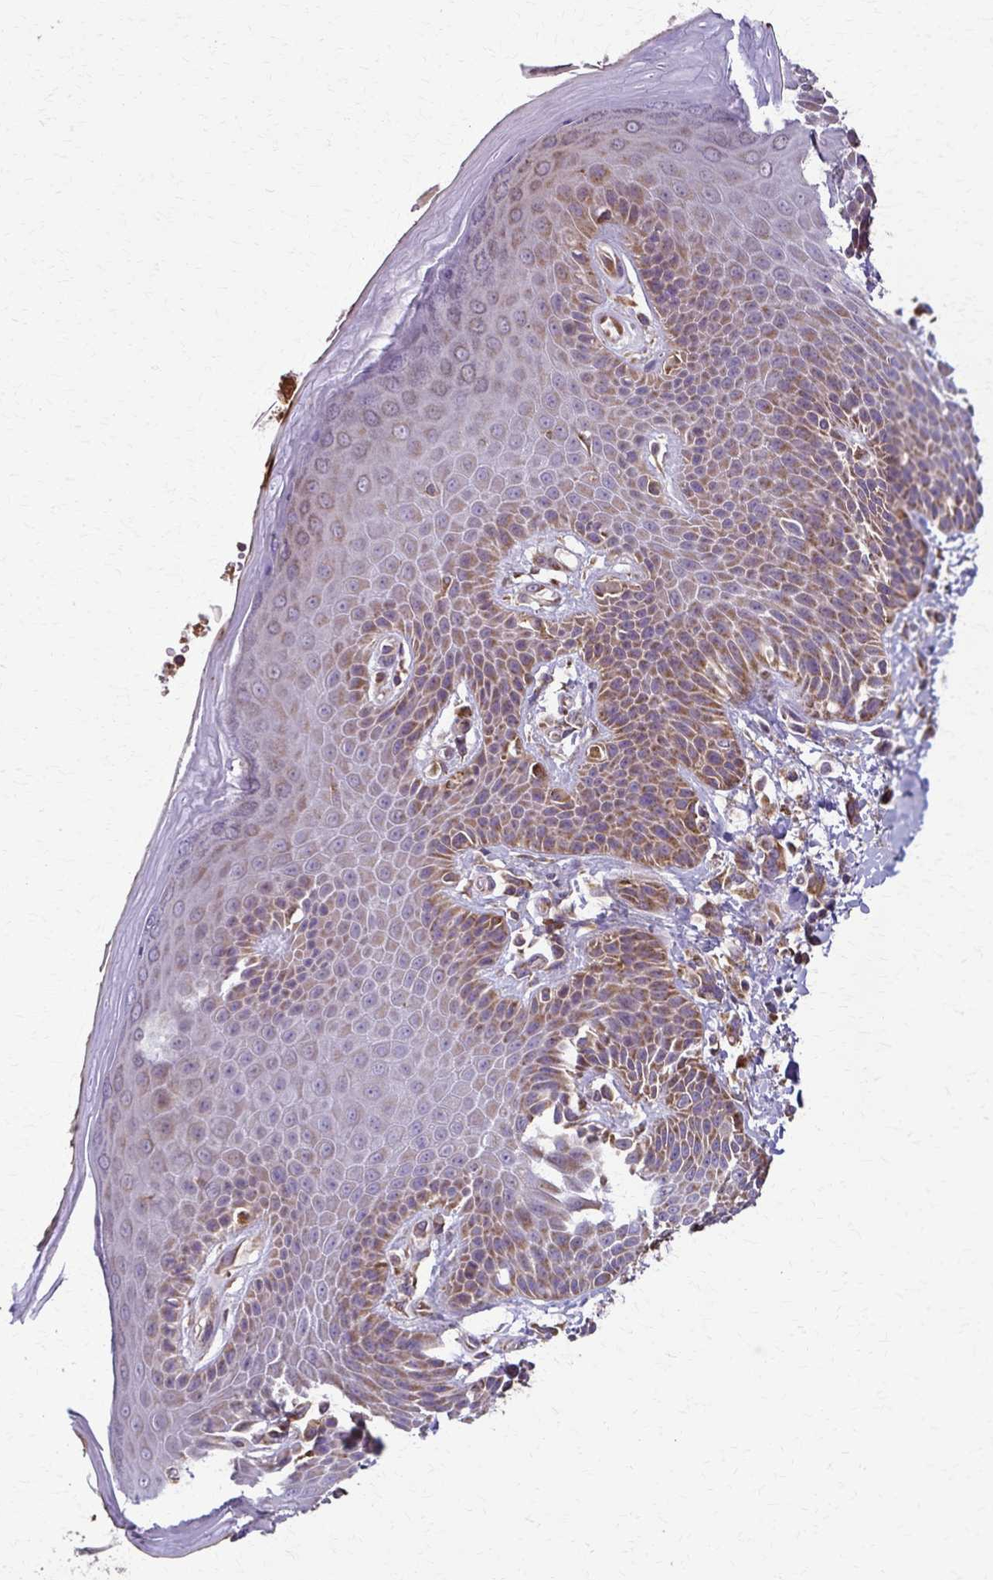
{"staining": {"intensity": "moderate", "quantity": "25%-75%", "location": "cytoplasmic/membranous"}, "tissue": "skin", "cell_type": "Epidermal cells", "image_type": "normal", "snomed": [{"axis": "morphology", "description": "Normal tissue, NOS"}, {"axis": "topography", "description": "Anal"}, {"axis": "topography", "description": "Peripheral nerve tissue"}], "caption": "Immunohistochemistry (IHC) (DAB) staining of unremarkable skin displays moderate cytoplasmic/membranous protein expression in approximately 25%-75% of epidermal cells.", "gene": "RNF10", "patient": {"sex": "male", "age": 51}}